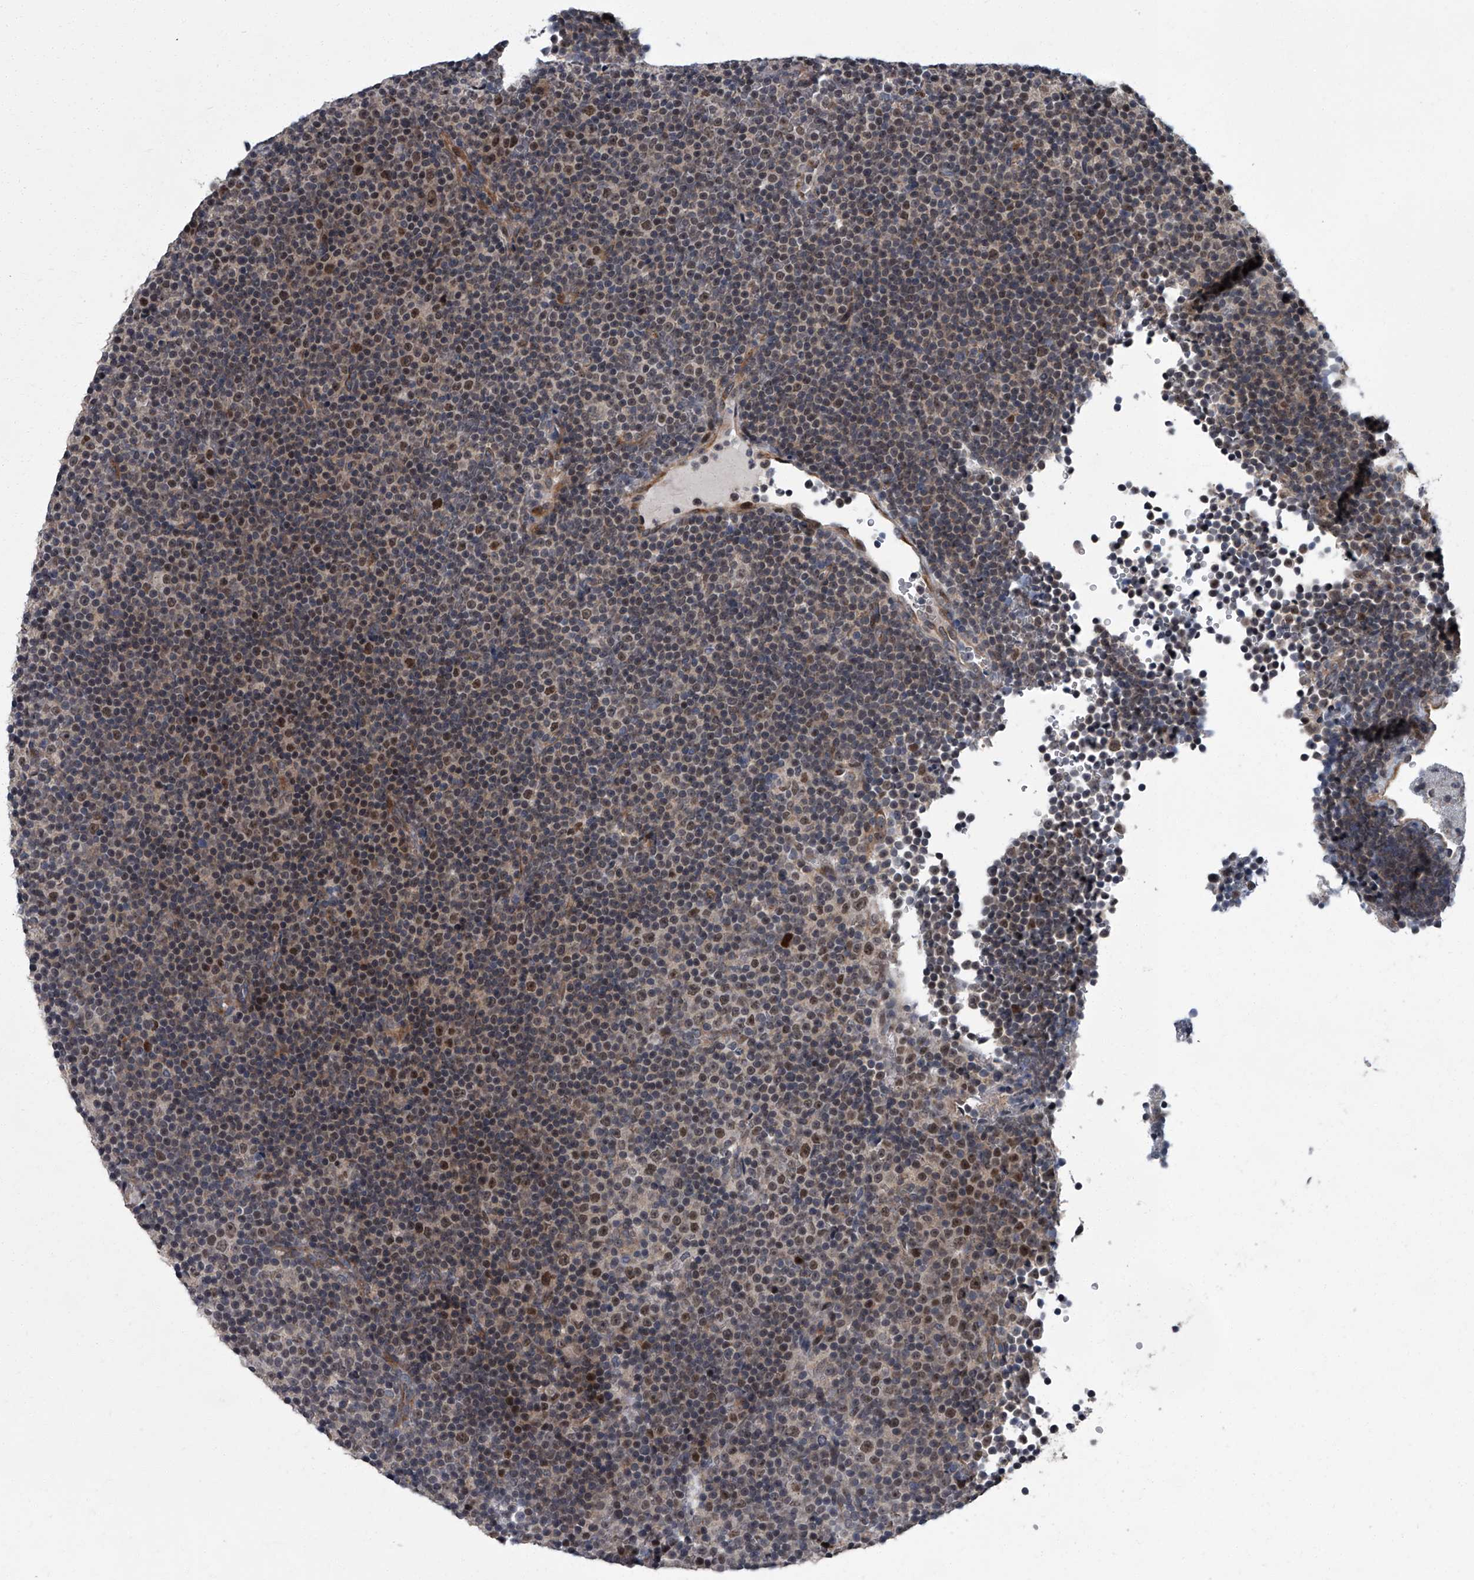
{"staining": {"intensity": "moderate", "quantity": "25%-75%", "location": "nuclear"}, "tissue": "lymphoma", "cell_type": "Tumor cells", "image_type": "cancer", "snomed": [{"axis": "morphology", "description": "Malignant lymphoma, non-Hodgkin's type, Low grade"}, {"axis": "topography", "description": "Lymph node"}], "caption": "A medium amount of moderate nuclear expression is seen in approximately 25%-75% of tumor cells in lymphoma tissue. The staining was performed using DAB (3,3'-diaminobenzidine) to visualize the protein expression in brown, while the nuclei were stained in blue with hematoxylin (Magnification: 20x).", "gene": "ZNF274", "patient": {"sex": "female", "age": 67}}